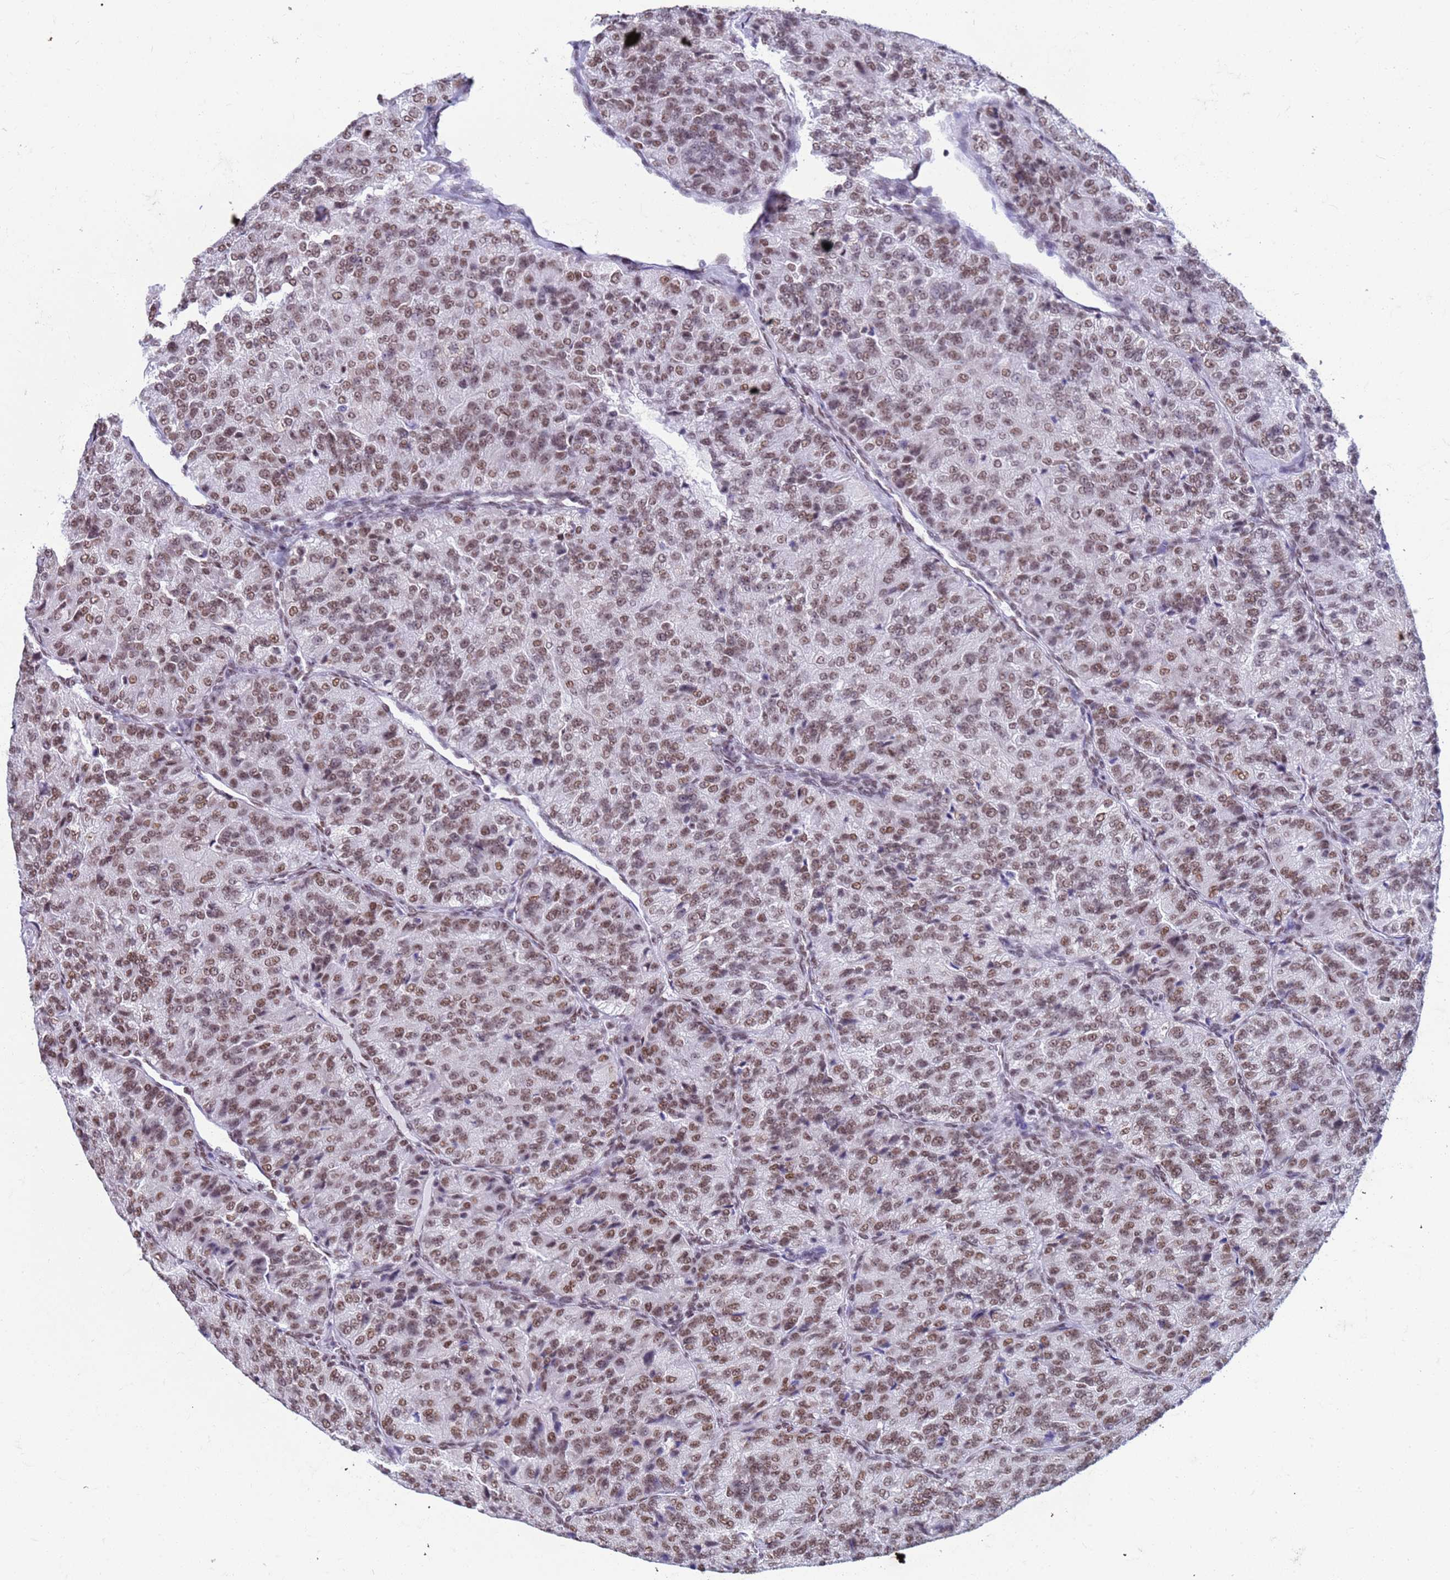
{"staining": {"intensity": "moderate", "quantity": ">75%", "location": "nuclear"}, "tissue": "renal cancer", "cell_type": "Tumor cells", "image_type": "cancer", "snomed": [{"axis": "morphology", "description": "Adenocarcinoma, NOS"}, {"axis": "topography", "description": "Kidney"}], "caption": "This is an image of IHC staining of renal adenocarcinoma, which shows moderate expression in the nuclear of tumor cells.", "gene": "FAM170B", "patient": {"sex": "female", "age": 63}}